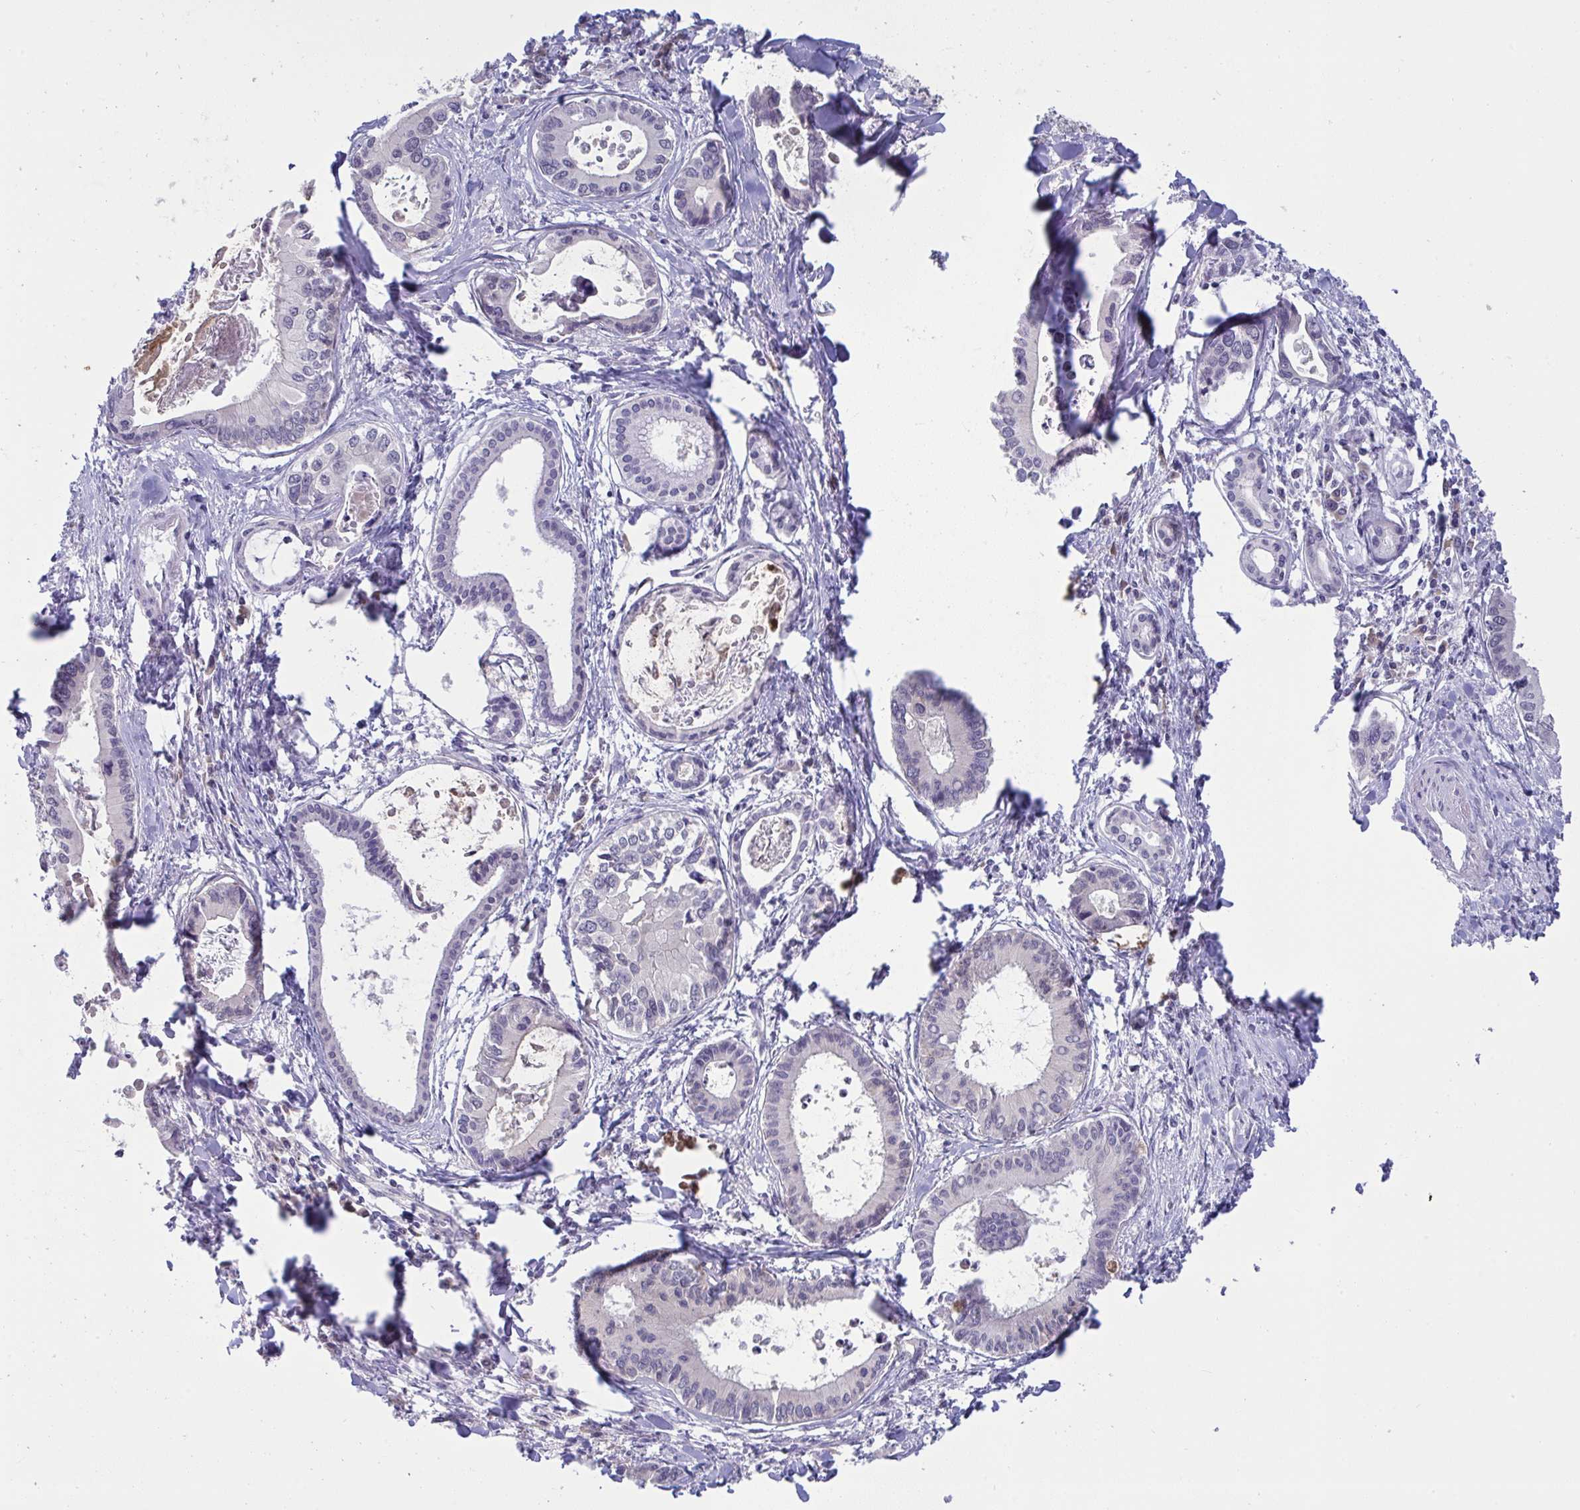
{"staining": {"intensity": "negative", "quantity": "none", "location": "none"}, "tissue": "liver cancer", "cell_type": "Tumor cells", "image_type": "cancer", "snomed": [{"axis": "morphology", "description": "Cholangiocarcinoma"}, {"axis": "topography", "description": "Liver"}], "caption": "DAB (3,3'-diaminobenzidine) immunohistochemical staining of human liver cholangiocarcinoma exhibits no significant staining in tumor cells.", "gene": "TMEM41A", "patient": {"sex": "male", "age": 66}}